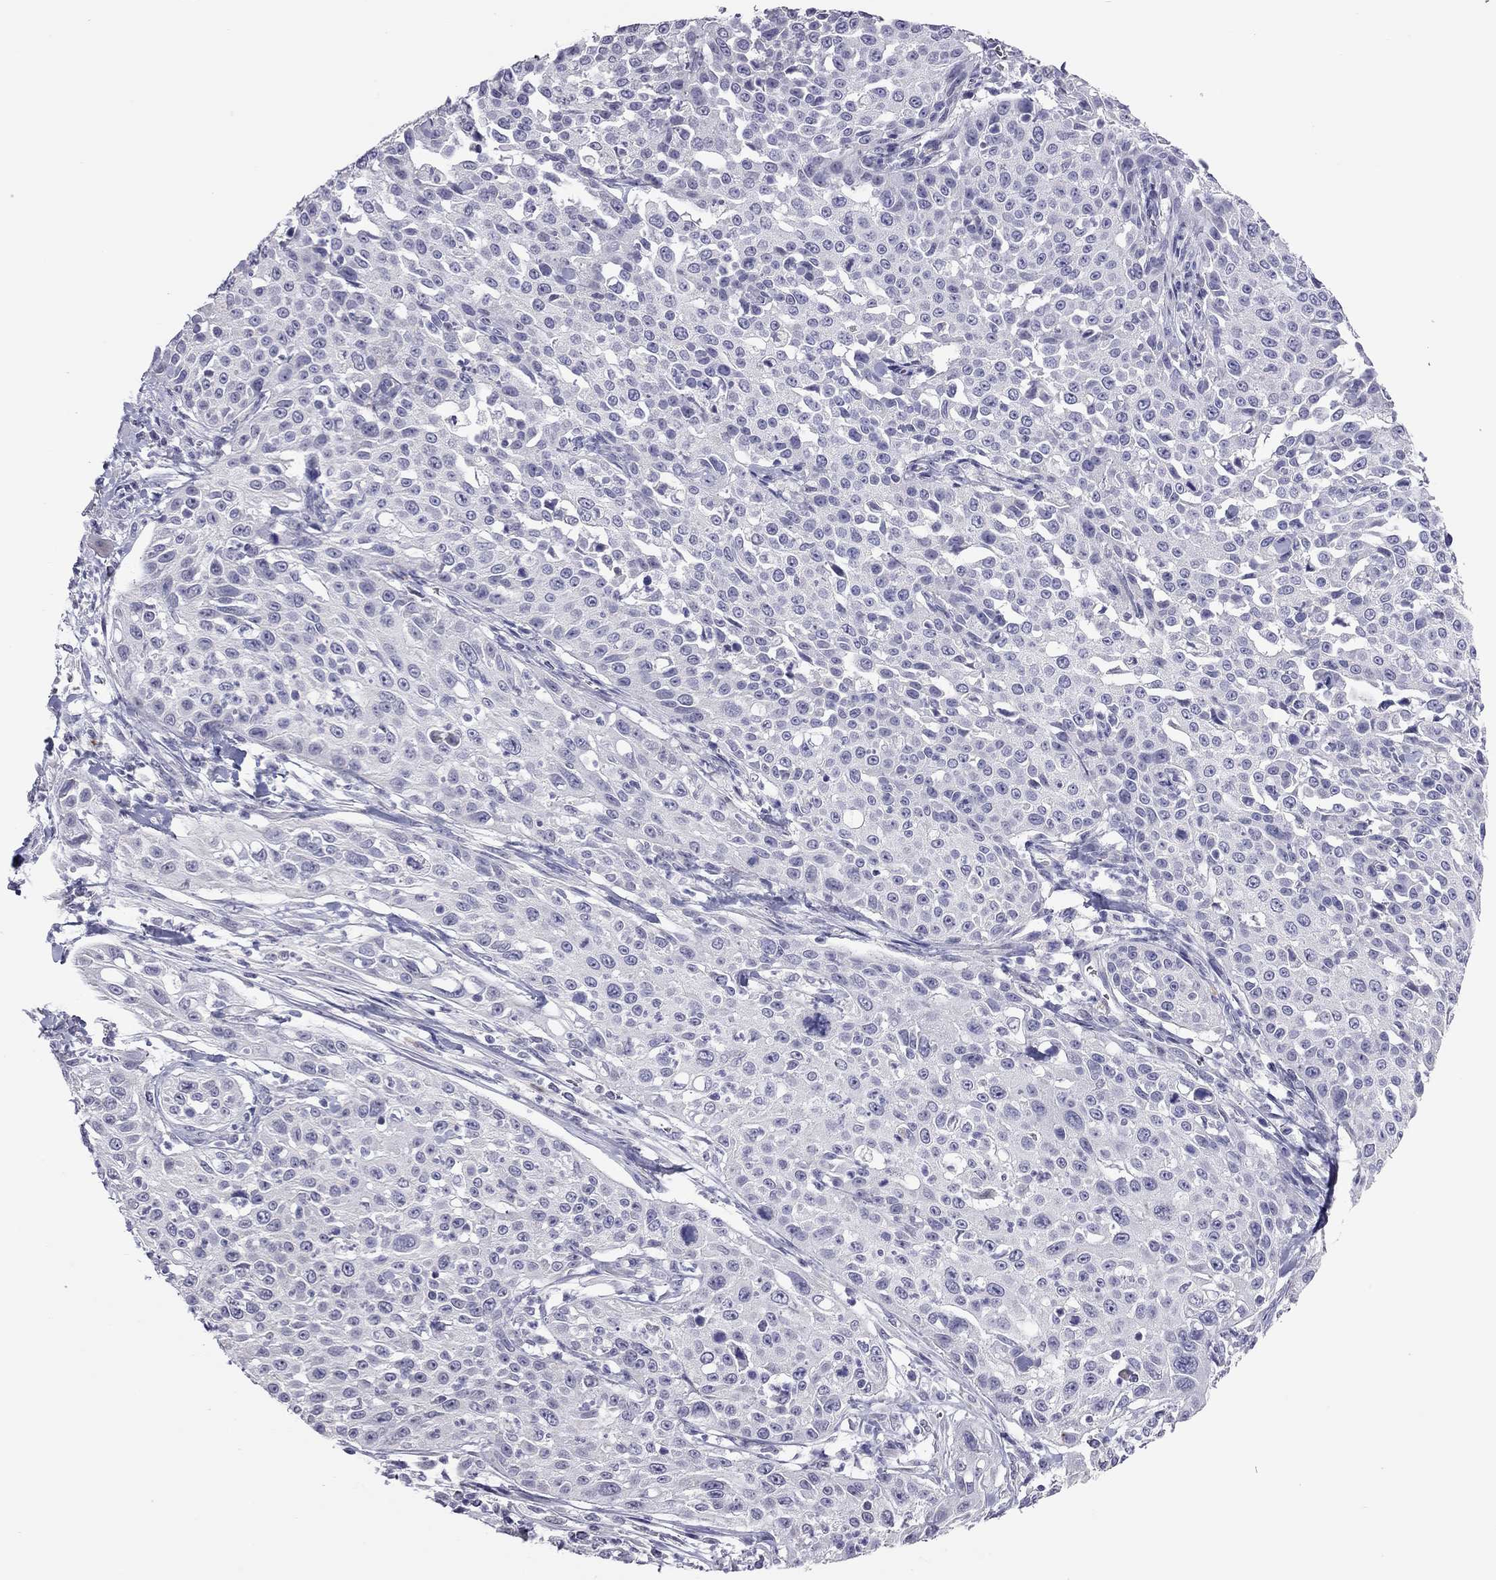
{"staining": {"intensity": "negative", "quantity": "none", "location": "none"}, "tissue": "cervical cancer", "cell_type": "Tumor cells", "image_type": "cancer", "snomed": [{"axis": "morphology", "description": "Squamous cell carcinoma, NOS"}, {"axis": "topography", "description": "Cervix"}], "caption": "This is an immunohistochemistry (IHC) micrograph of cervical cancer (squamous cell carcinoma). There is no positivity in tumor cells.", "gene": "PPP1R3A", "patient": {"sex": "female", "age": 26}}